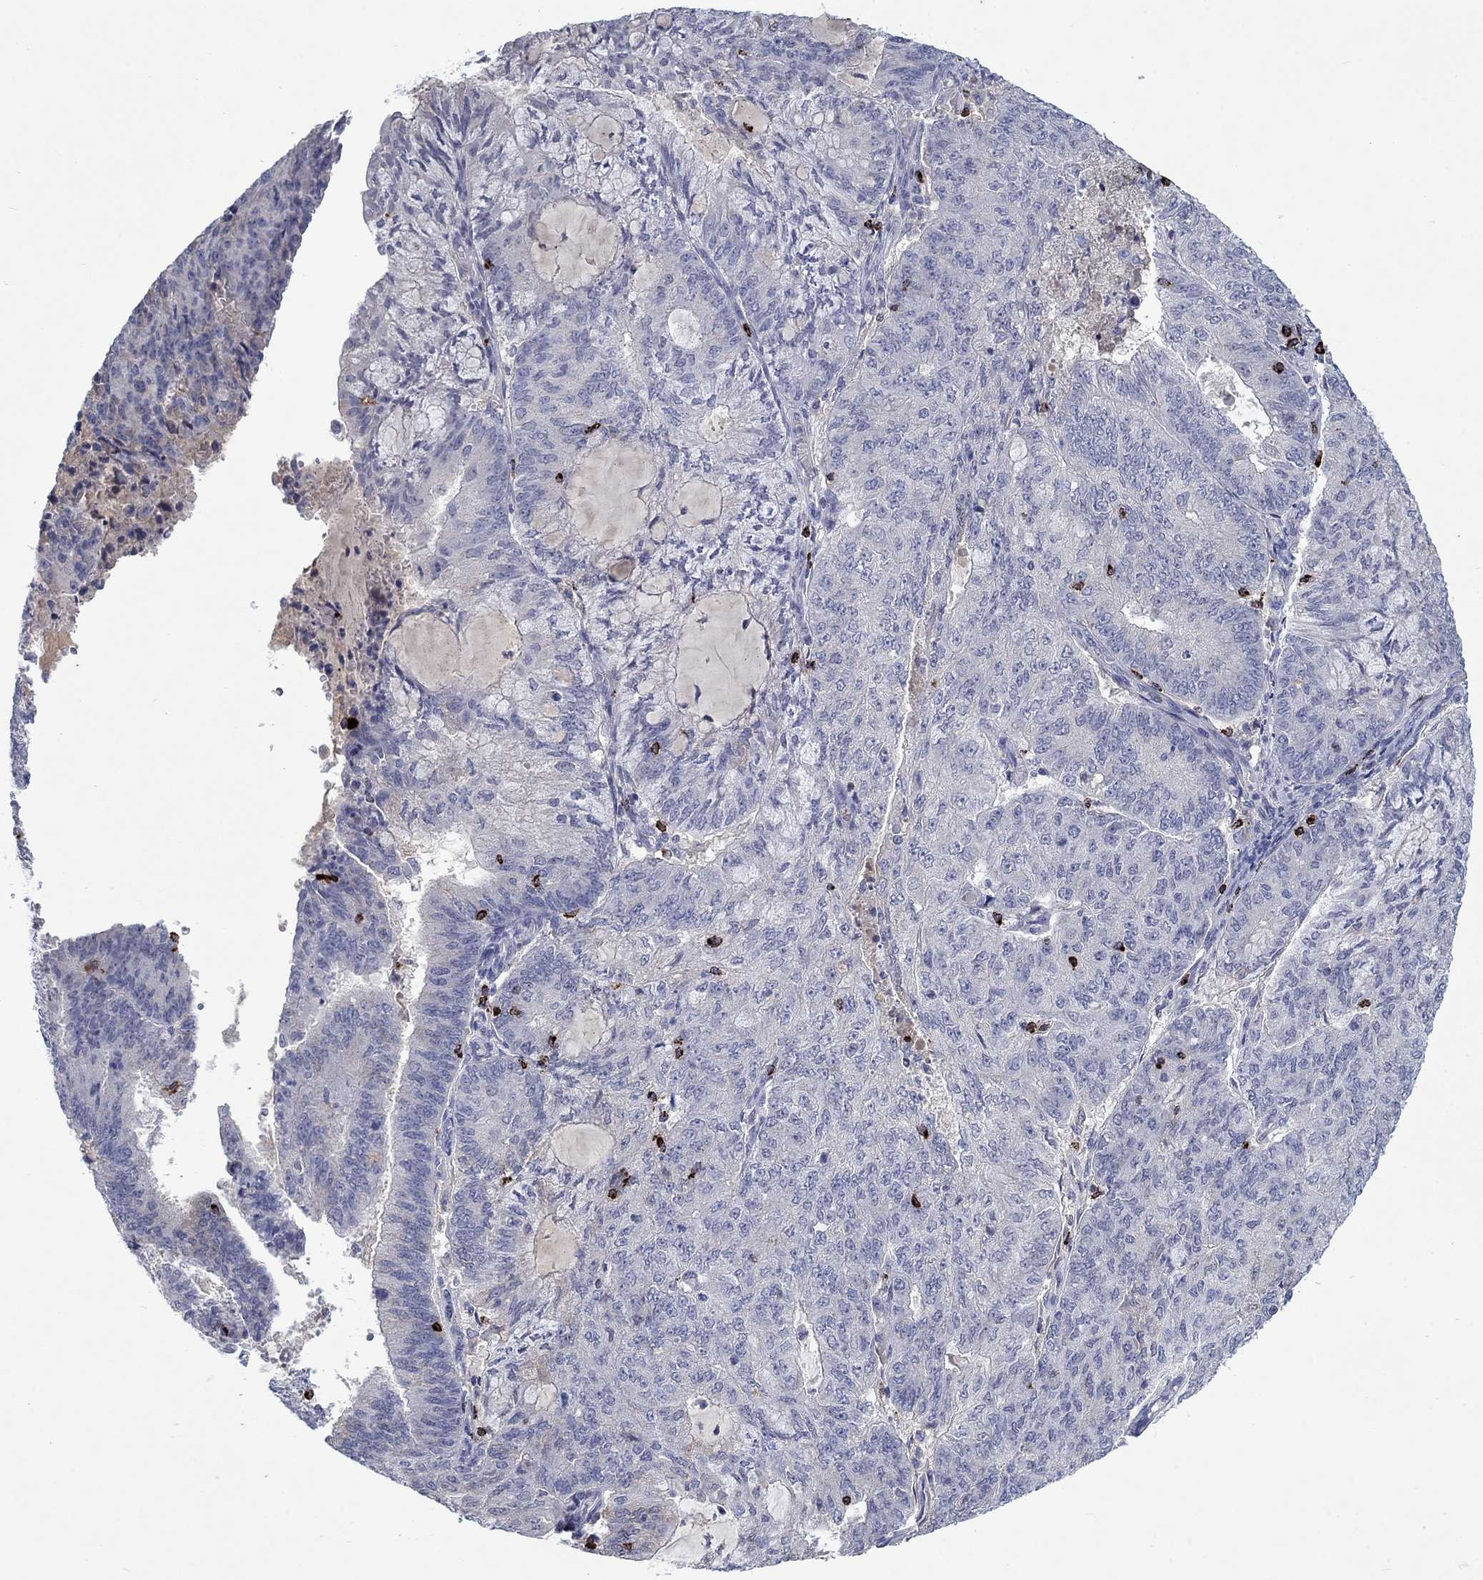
{"staining": {"intensity": "negative", "quantity": "none", "location": "none"}, "tissue": "endometrial cancer", "cell_type": "Tumor cells", "image_type": "cancer", "snomed": [{"axis": "morphology", "description": "Adenocarcinoma, NOS"}, {"axis": "topography", "description": "Endometrium"}], "caption": "Tumor cells are negative for protein expression in human endometrial cancer.", "gene": "GZMA", "patient": {"sex": "female", "age": 82}}